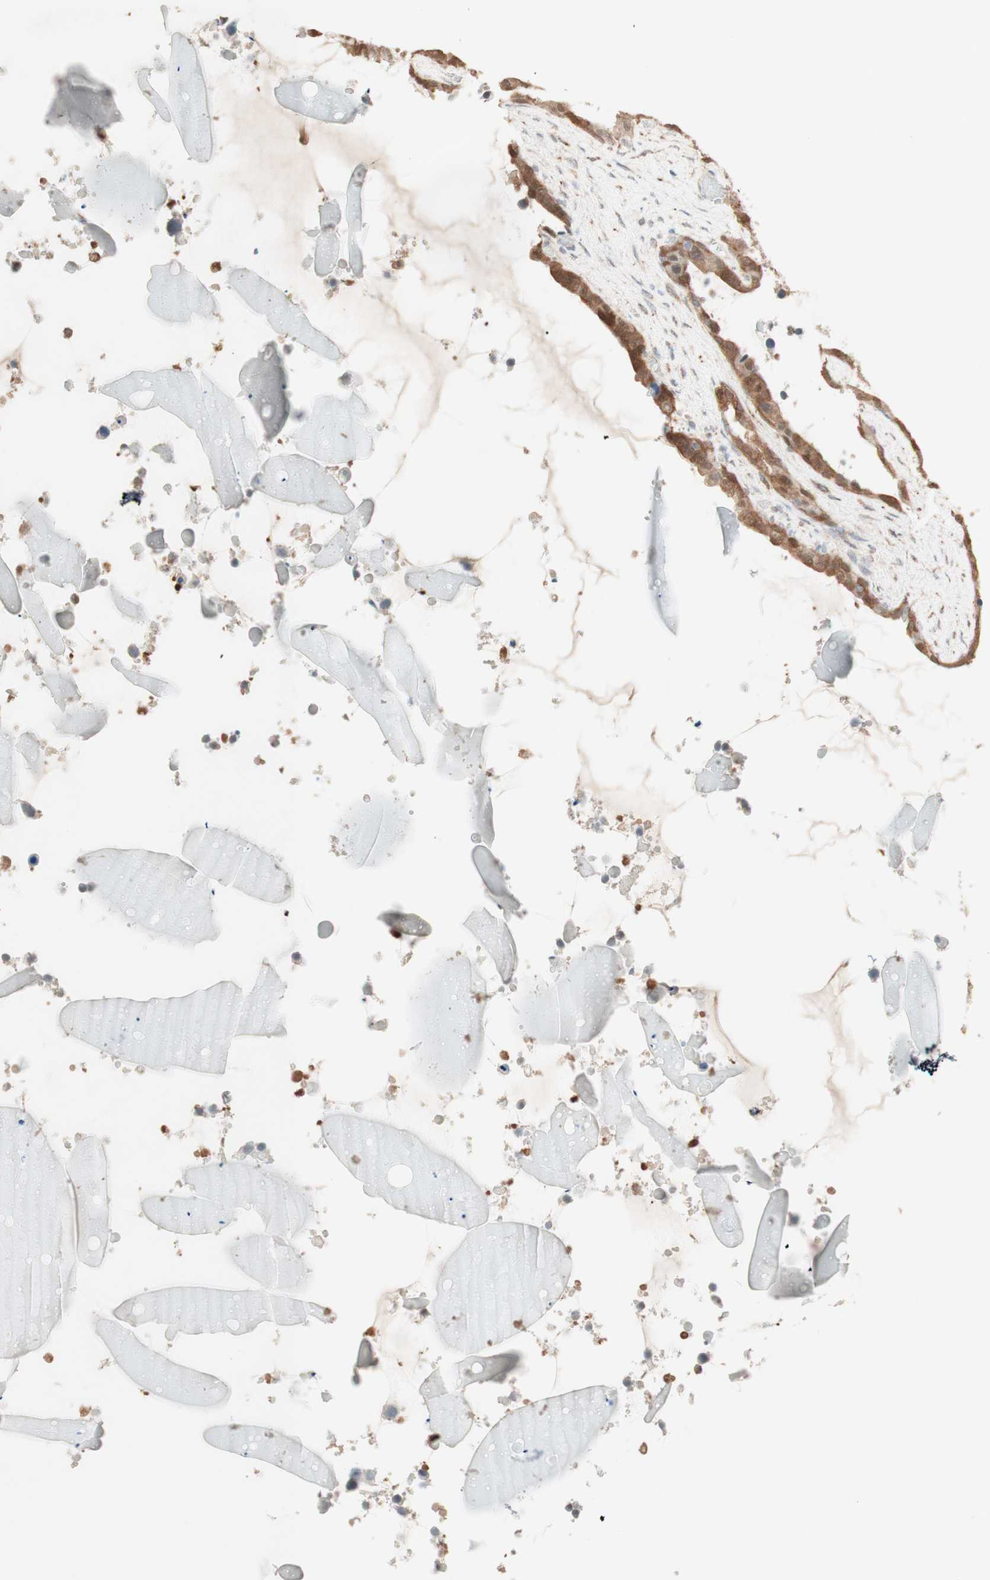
{"staining": {"intensity": "moderate", "quantity": ">75%", "location": "cytoplasmic/membranous,nuclear"}, "tissue": "seminal vesicle", "cell_type": "Glandular cells", "image_type": "normal", "snomed": [{"axis": "morphology", "description": "Normal tissue, NOS"}, {"axis": "topography", "description": "Seminal veicle"}], "caption": "About >75% of glandular cells in unremarkable human seminal vesicle show moderate cytoplasmic/membranous,nuclear protein staining as visualized by brown immunohistochemical staining.", "gene": "COMT", "patient": {"sex": "male", "age": 46}}